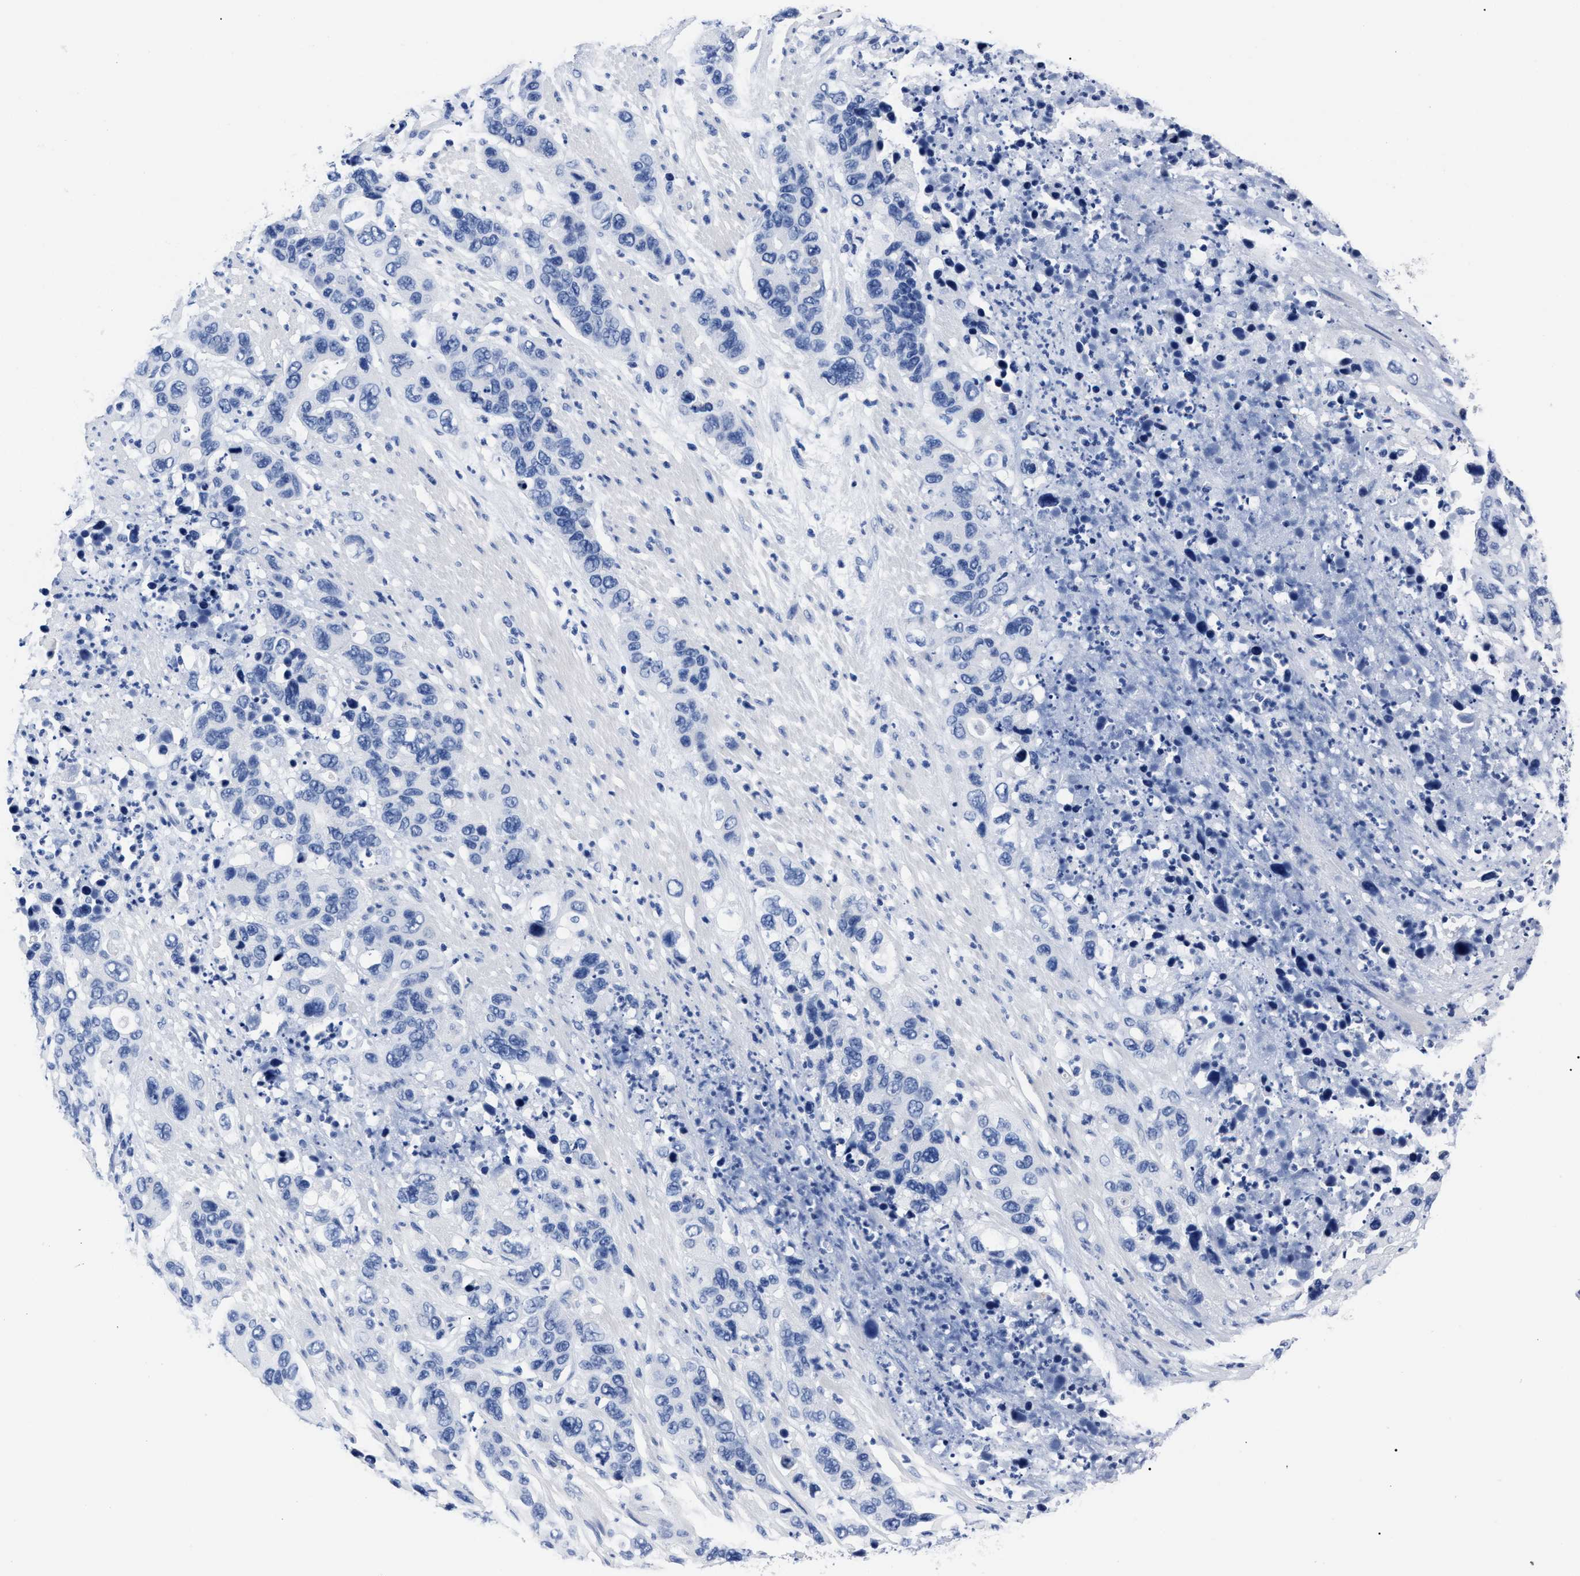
{"staining": {"intensity": "negative", "quantity": "none", "location": "none"}, "tissue": "pancreatic cancer", "cell_type": "Tumor cells", "image_type": "cancer", "snomed": [{"axis": "morphology", "description": "Adenocarcinoma, NOS"}, {"axis": "topography", "description": "Pancreas"}], "caption": "Human adenocarcinoma (pancreatic) stained for a protein using immunohistochemistry (IHC) exhibits no staining in tumor cells.", "gene": "ALPG", "patient": {"sex": "female", "age": 71}}